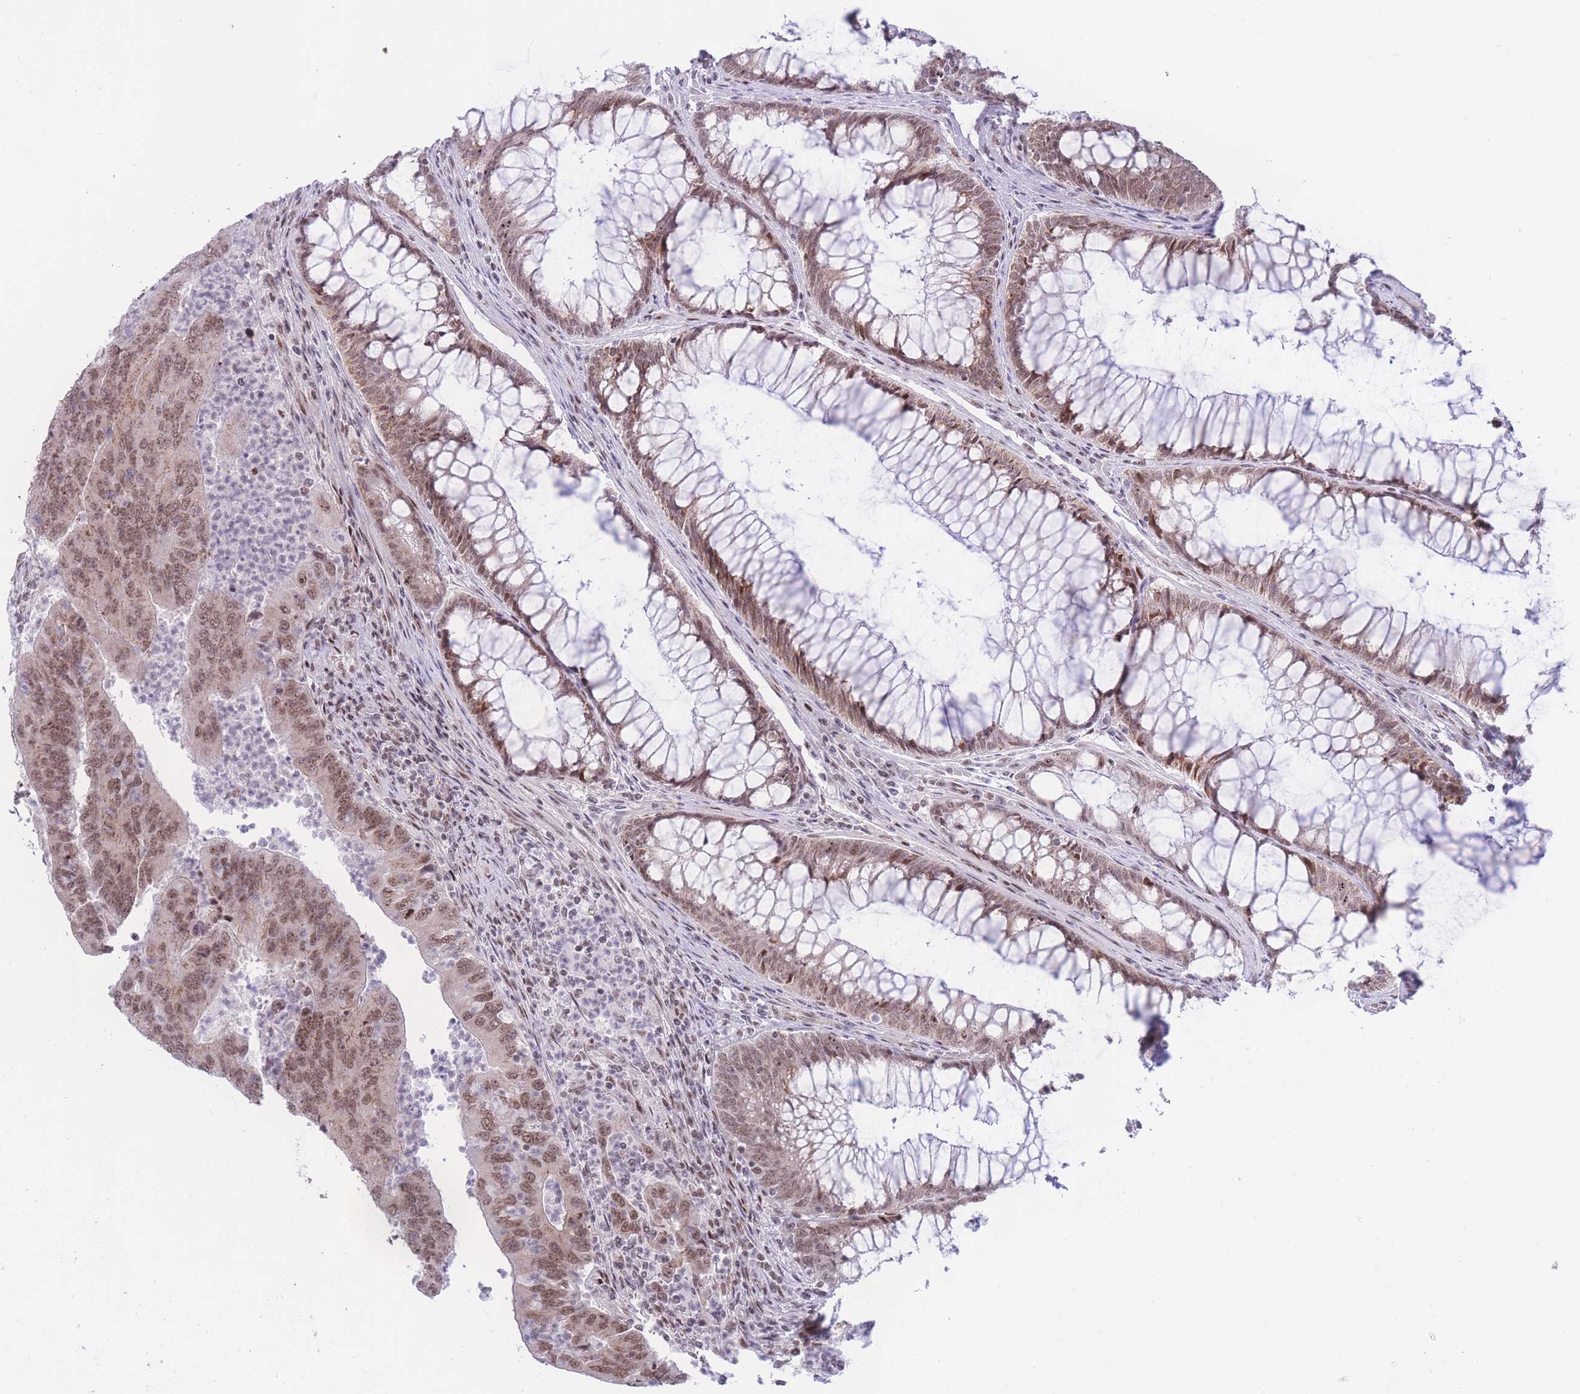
{"staining": {"intensity": "moderate", "quantity": ">75%", "location": "nuclear"}, "tissue": "colorectal cancer", "cell_type": "Tumor cells", "image_type": "cancer", "snomed": [{"axis": "morphology", "description": "Adenocarcinoma, NOS"}, {"axis": "topography", "description": "Colon"}], "caption": "Protein staining of colorectal cancer tissue displays moderate nuclear expression in about >75% of tumor cells. (DAB (3,3'-diaminobenzidine) IHC, brown staining for protein, blue staining for nuclei).", "gene": "PCIF1", "patient": {"sex": "female", "age": 67}}